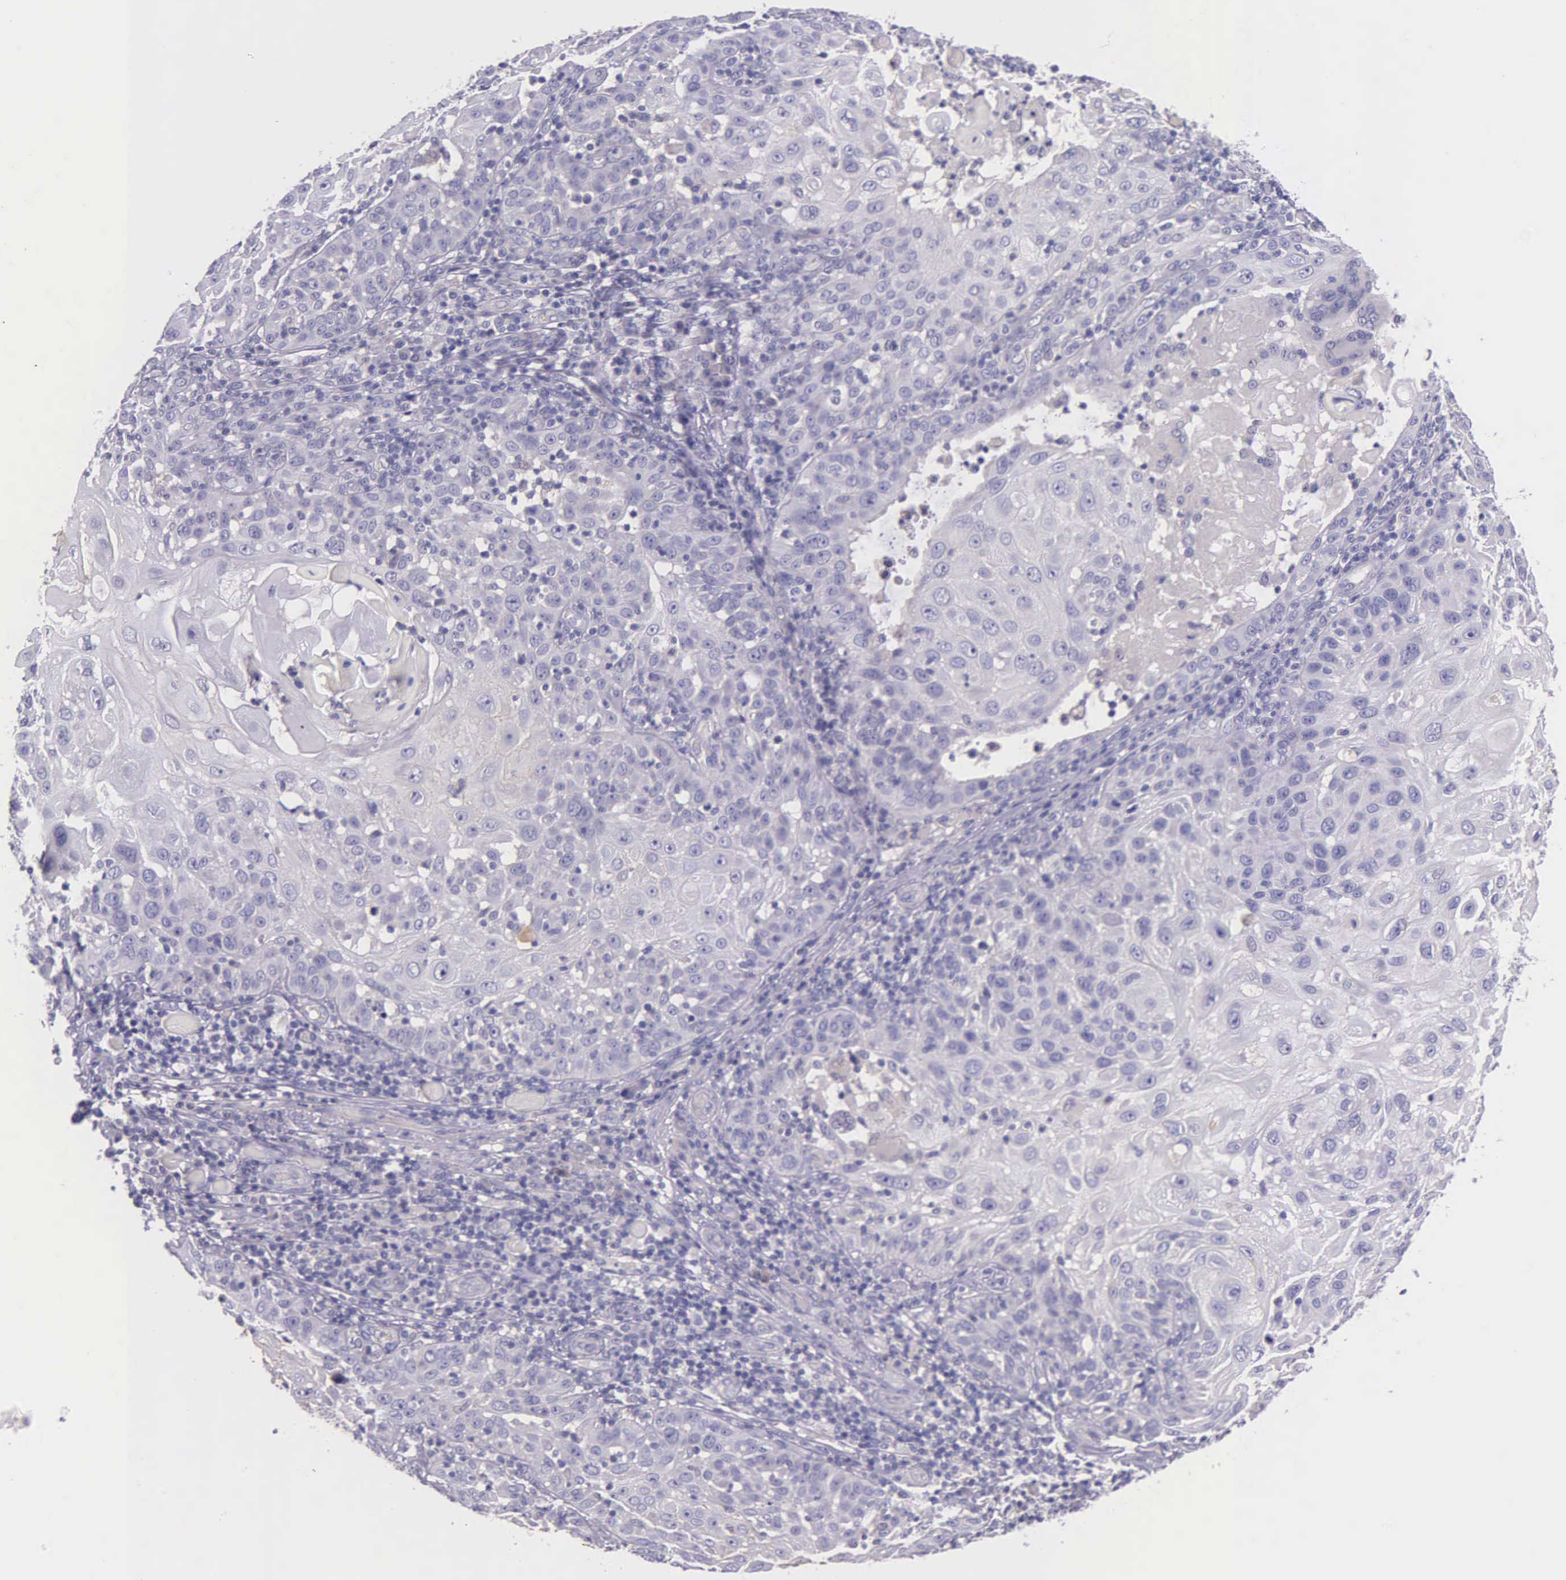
{"staining": {"intensity": "negative", "quantity": "none", "location": "none"}, "tissue": "skin cancer", "cell_type": "Tumor cells", "image_type": "cancer", "snomed": [{"axis": "morphology", "description": "Squamous cell carcinoma, NOS"}, {"axis": "topography", "description": "Skin"}], "caption": "Skin squamous cell carcinoma was stained to show a protein in brown. There is no significant positivity in tumor cells. (Stains: DAB immunohistochemistry (IHC) with hematoxylin counter stain, Microscopy: brightfield microscopy at high magnification).", "gene": "THSD7A", "patient": {"sex": "female", "age": 89}}